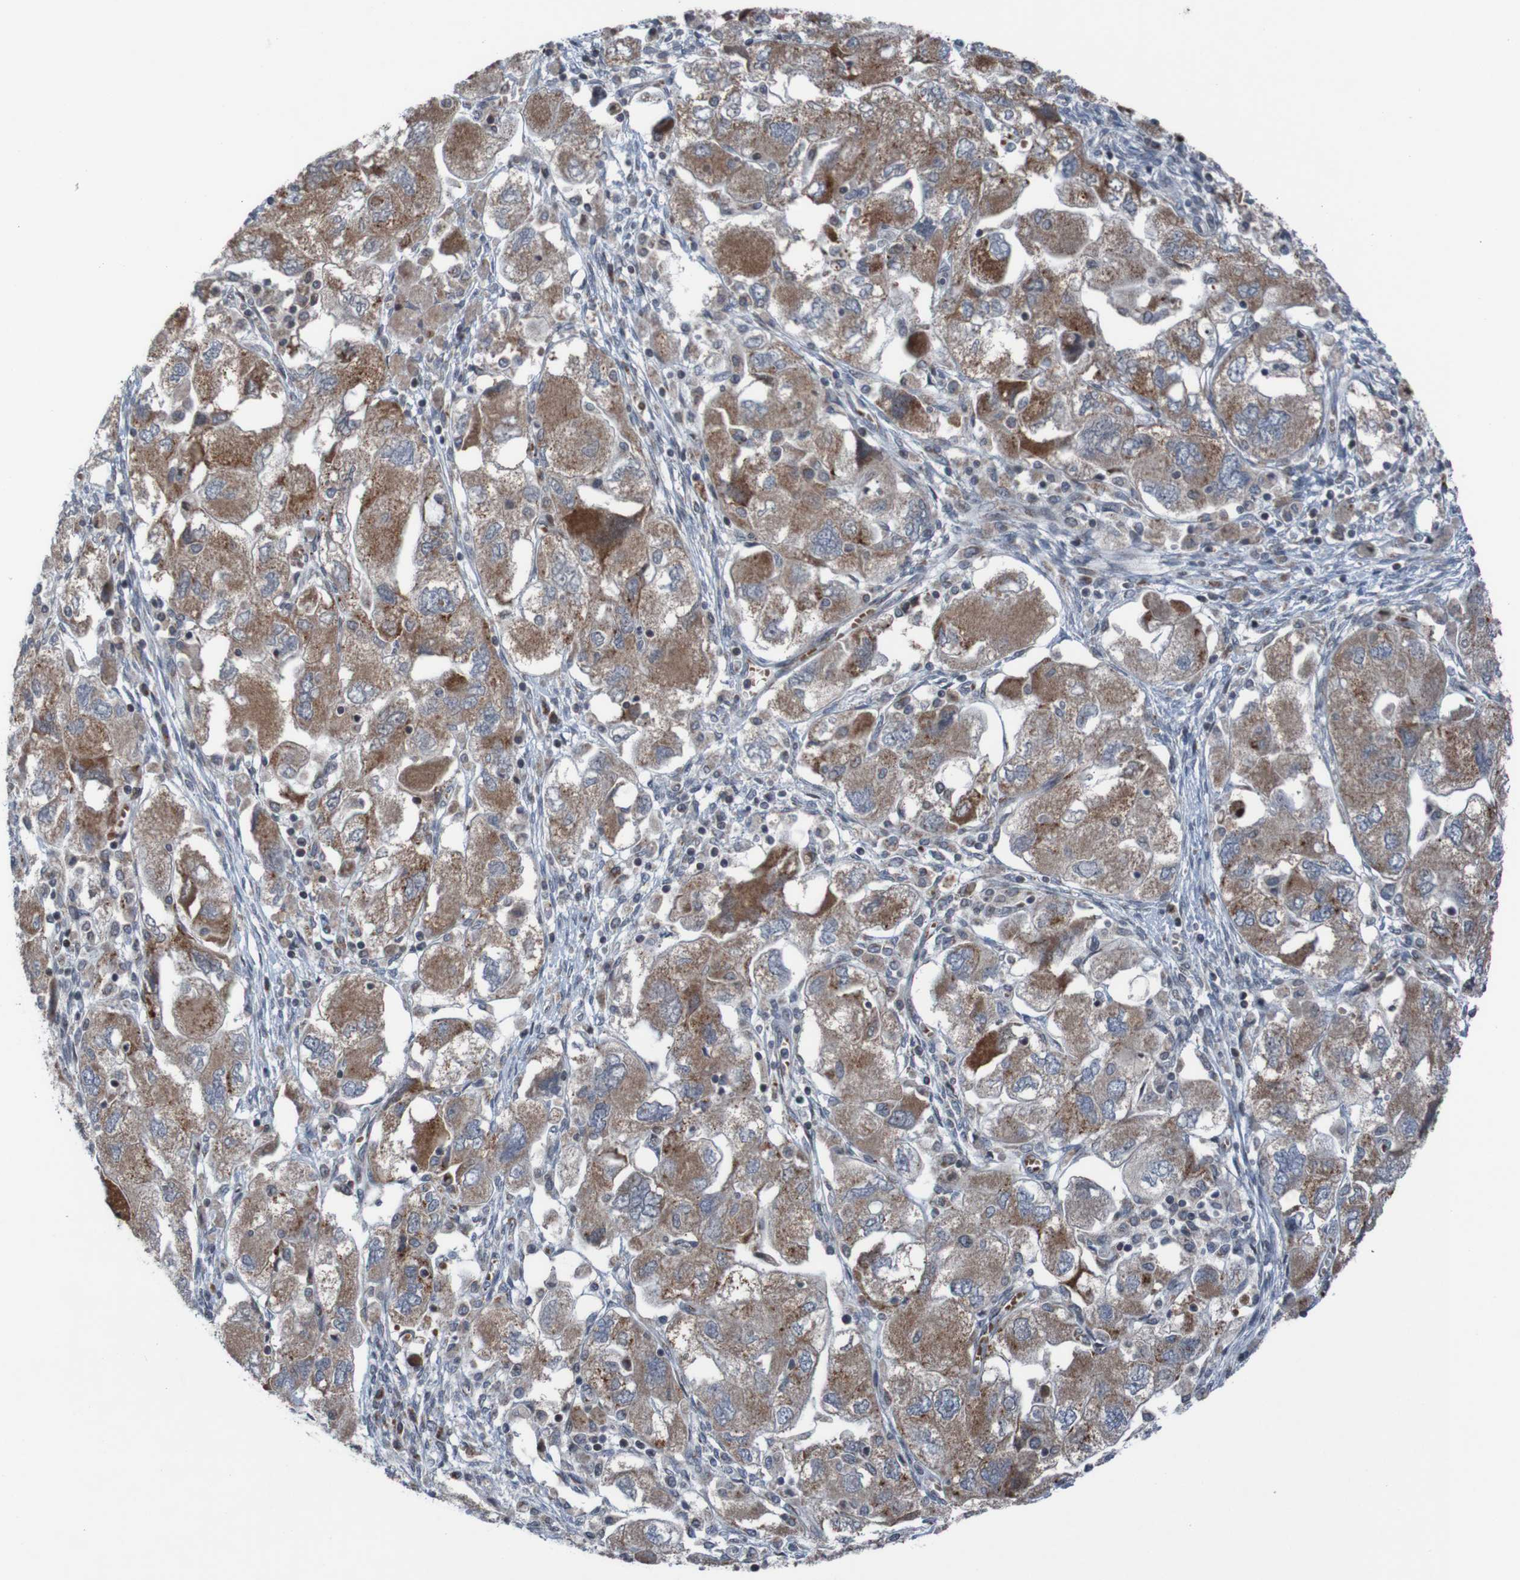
{"staining": {"intensity": "moderate", "quantity": ">75%", "location": "cytoplasmic/membranous"}, "tissue": "ovarian cancer", "cell_type": "Tumor cells", "image_type": "cancer", "snomed": [{"axis": "morphology", "description": "Carcinoma, NOS"}, {"axis": "morphology", "description": "Cystadenocarcinoma, serous, NOS"}, {"axis": "topography", "description": "Ovary"}], "caption": "A micrograph of ovarian serous cystadenocarcinoma stained for a protein demonstrates moderate cytoplasmic/membranous brown staining in tumor cells. The staining was performed using DAB (3,3'-diaminobenzidine) to visualize the protein expression in brown, while the nuclei were stained in blue with hematoxylin (Magnification: 20x).", "gene": "UNG", "patient": {"sex": "female", "age": 69}}